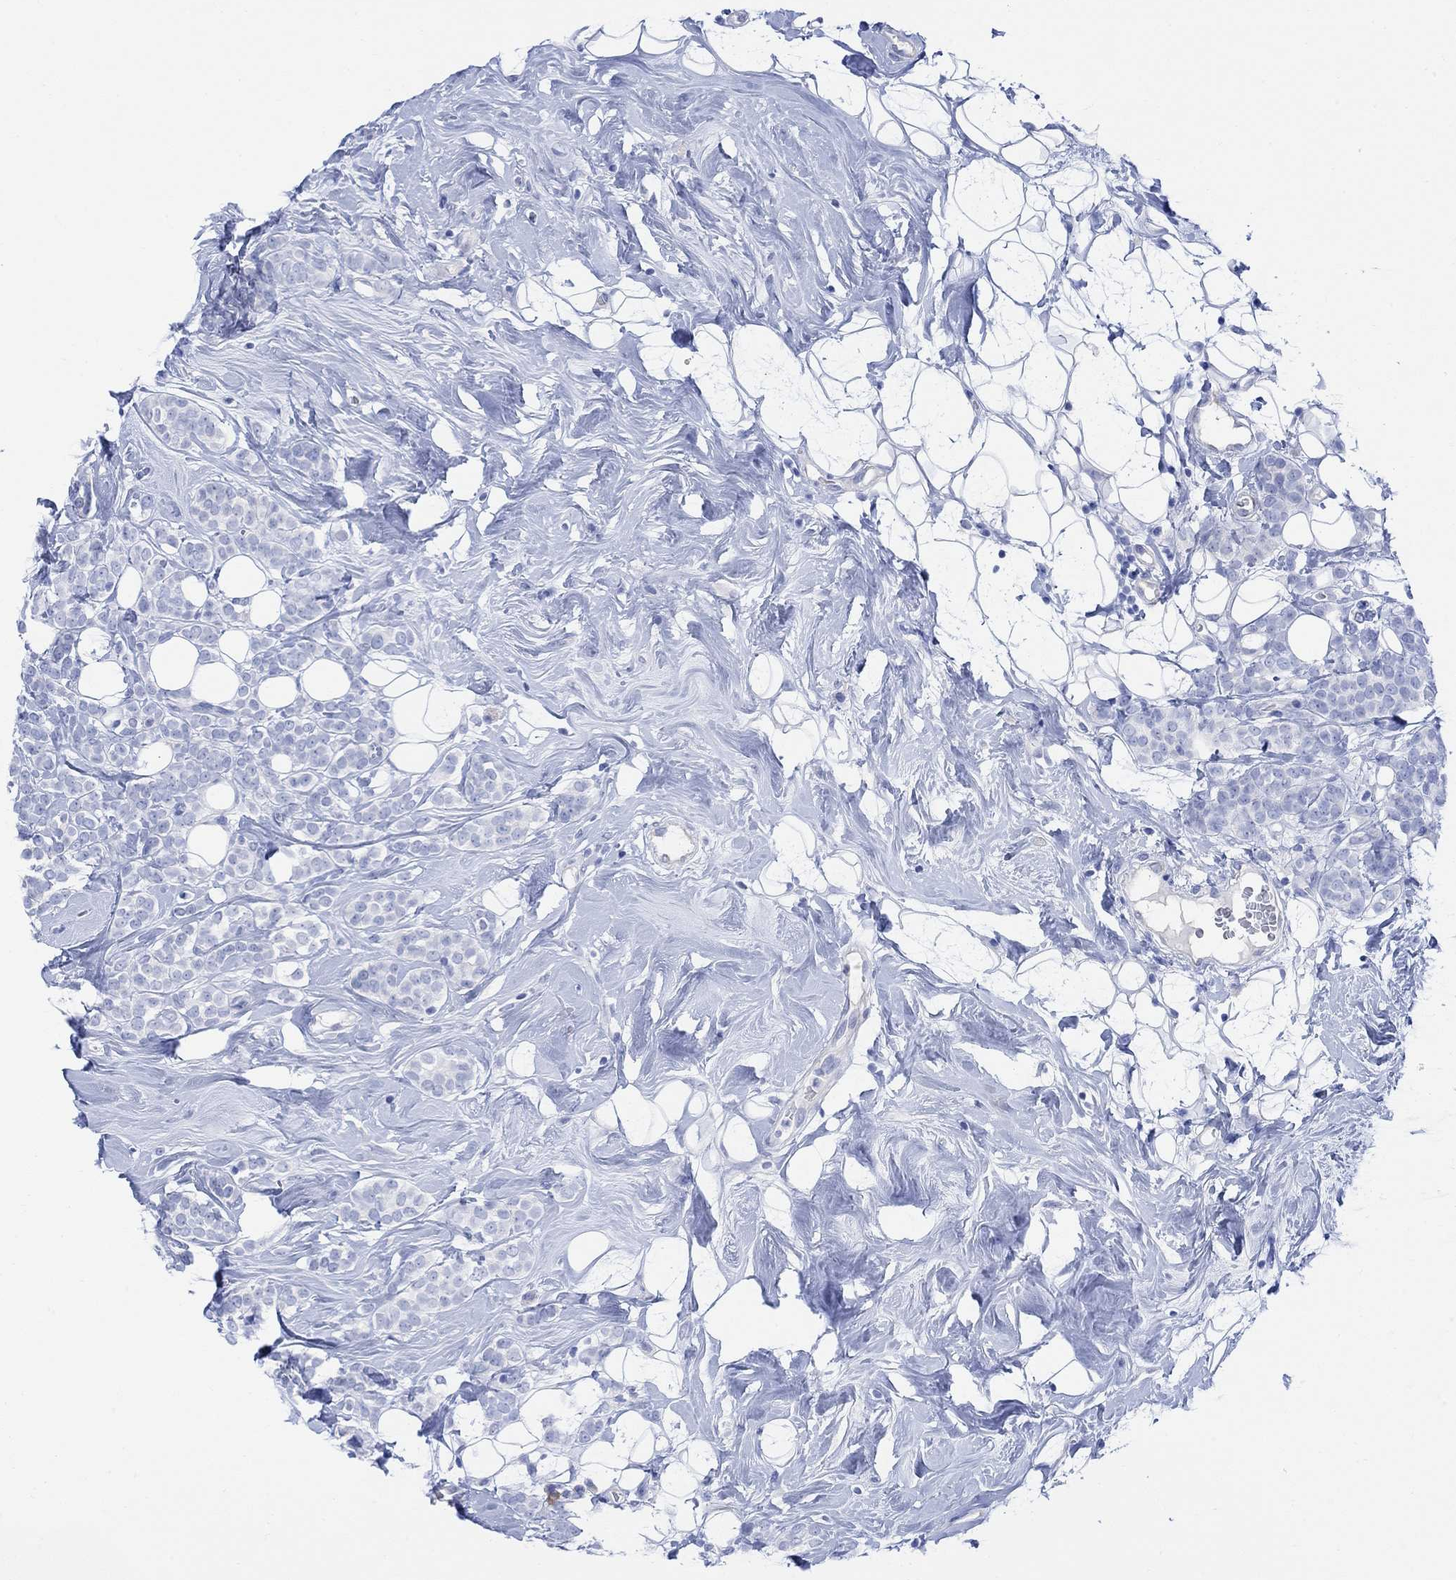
{"staining": {"intensity": "negative", "quantity": "none", "location": "none"}, "tissue": "breast cancer", "cell_type": "Tumor cells", "image_type": "cancer", "snomed": [{"axis": "morphology", "description": "Lobular carcinoma"}, {"axis": "topography", "description": "Breast"}], "caption": "An immunohistochemistry (IHC) image of breast cancer (lobular carcinoma) is shown. There is no staining in tumor cells of breast cancer (lobular carcinoma).", "gene": "GNG13", "patient": {"sex": "female", "age": 49}}